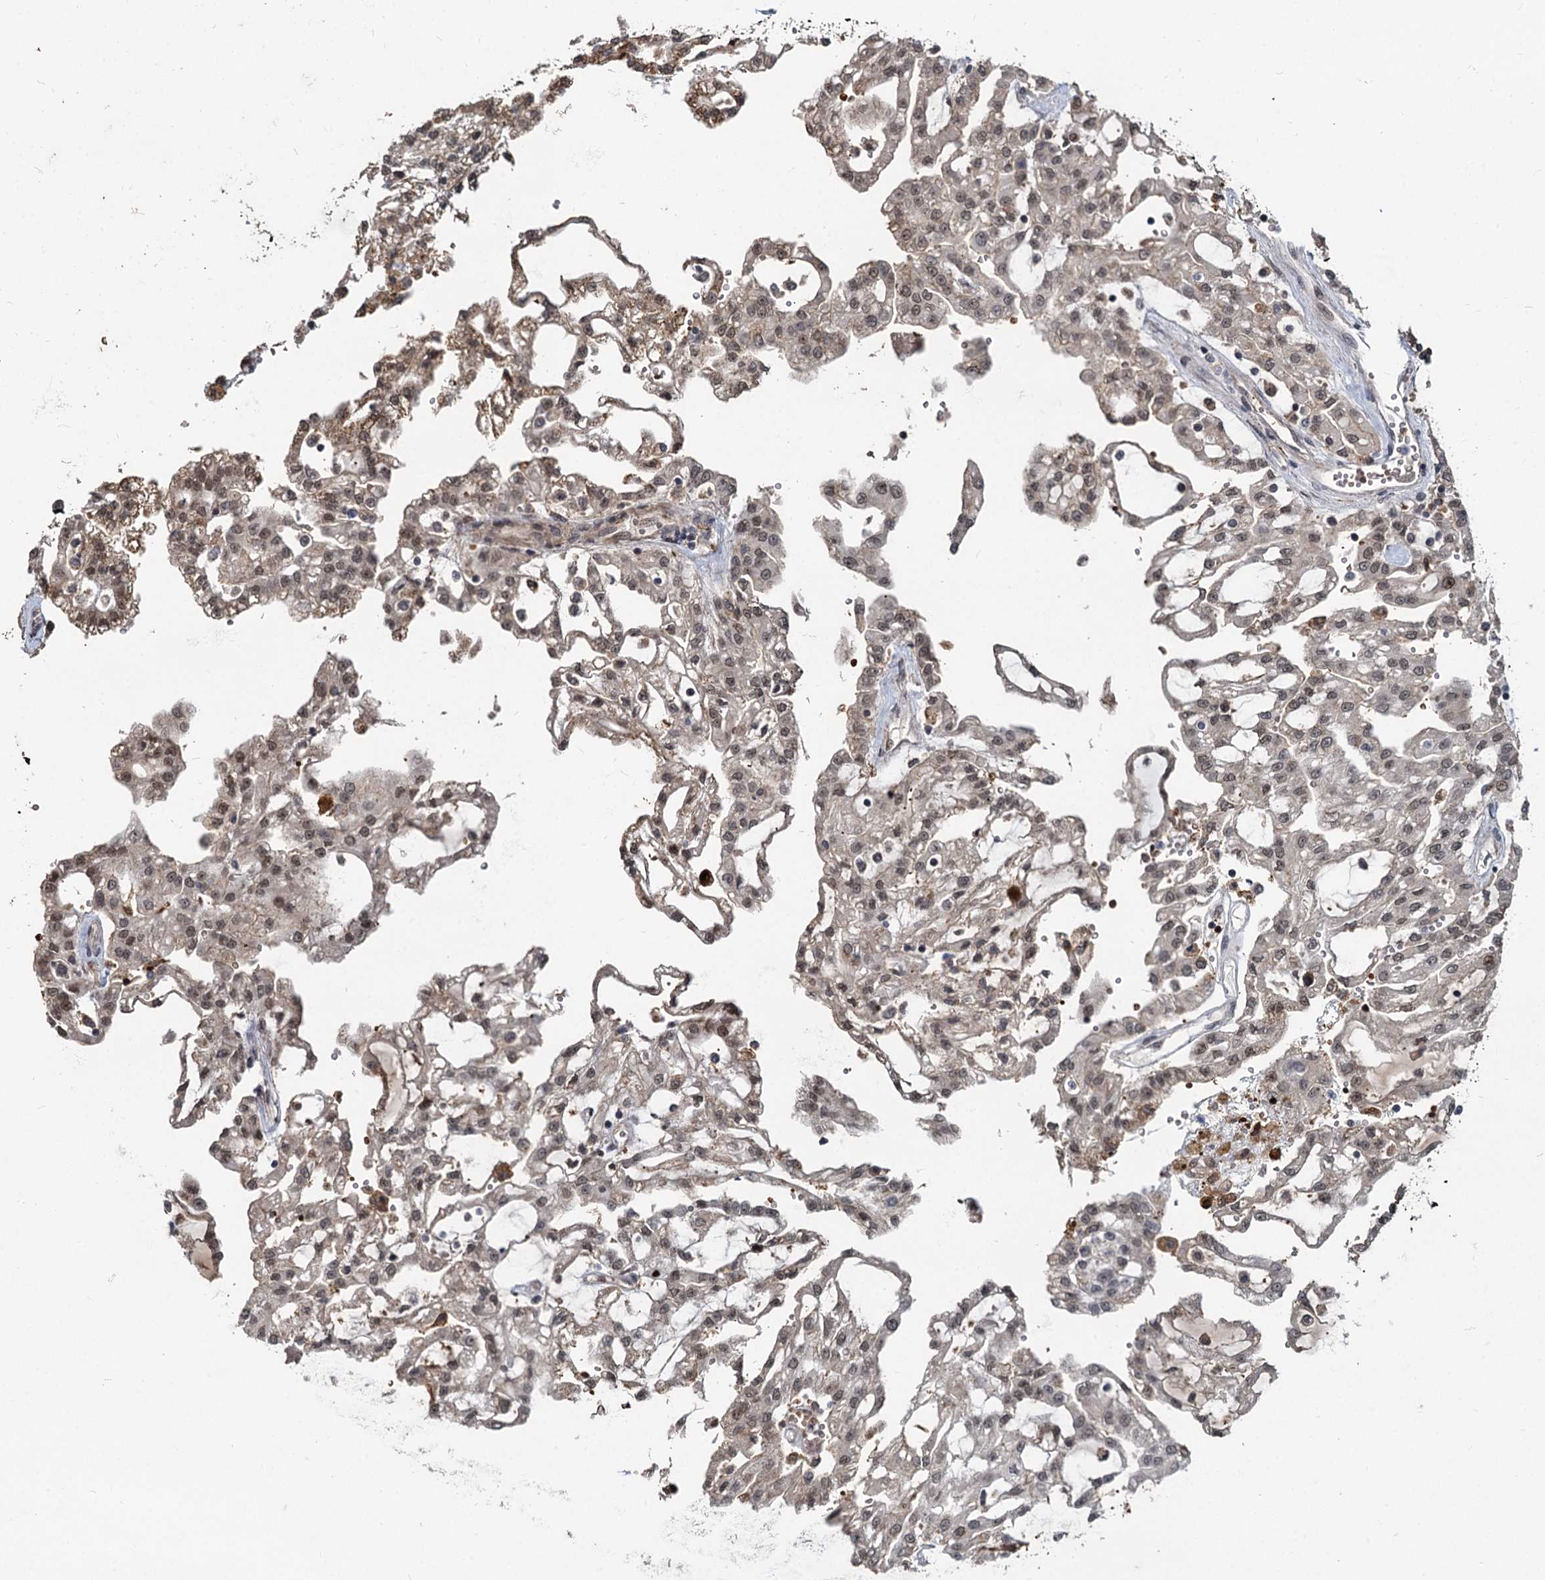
{"staining": {"intensity": "weak", "quantity": "25%-75%", "location": "nuclear"}, "tissue": "renal cancer", "cell_type": "Tumor cells", "image_type": "cancer", "snomed": [{"axis": "morphology", "description": "Adenocarcinoma, NOS"}, {"axis": "topography", "description": "Kidney"}], "caption": "Weak nuclear expression is present in approximately 25%-75% of tumor cells in adenocarcinoma (renal).", "gene": "FANCI", "patient": {"sex": "male", "age": 63}}